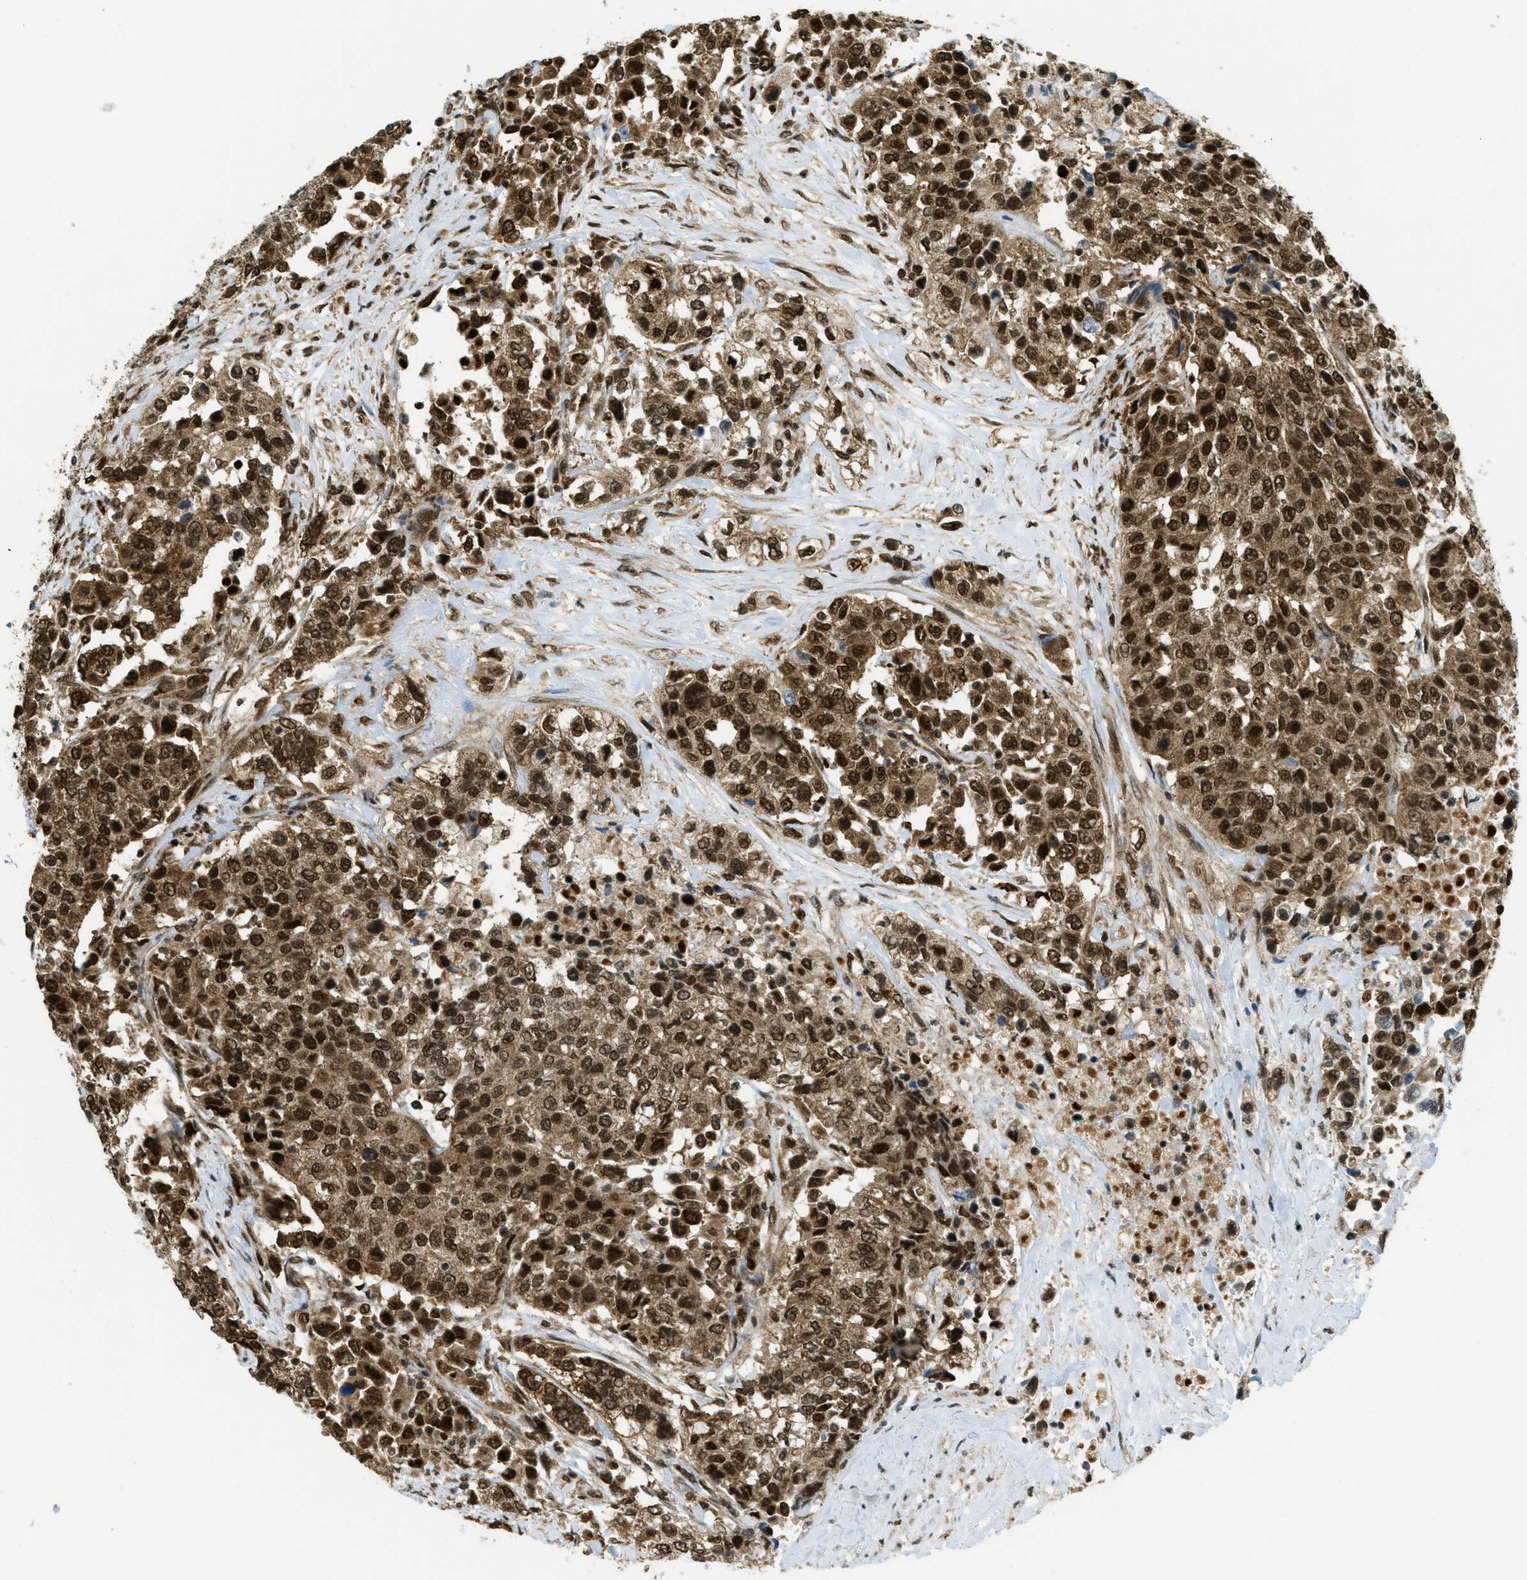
{"staining": {"intensity": "strong", "quantity": ">75%", "location": "cytoplasmic/membranous,nuclear"}, "tissue": "urothelial cancer", "cell_type": "Tumor cells", "image_type": "cancer", "snomed": [{"axis": "morphology", "description": "Urothelial carcinoma, High grade"}, {"axis": "topography", "description": "Urinary bladder"}], "caption": "A histopathology image showing strong cytoplasmic/membranous and nuclear expression in about >75% of tumor cells in high-grade urothelial carcinoma, as visualized by brown immunohistochemical staining.", "gene": "TNPO1", "patient": {"sex": "female", "age": 80}}